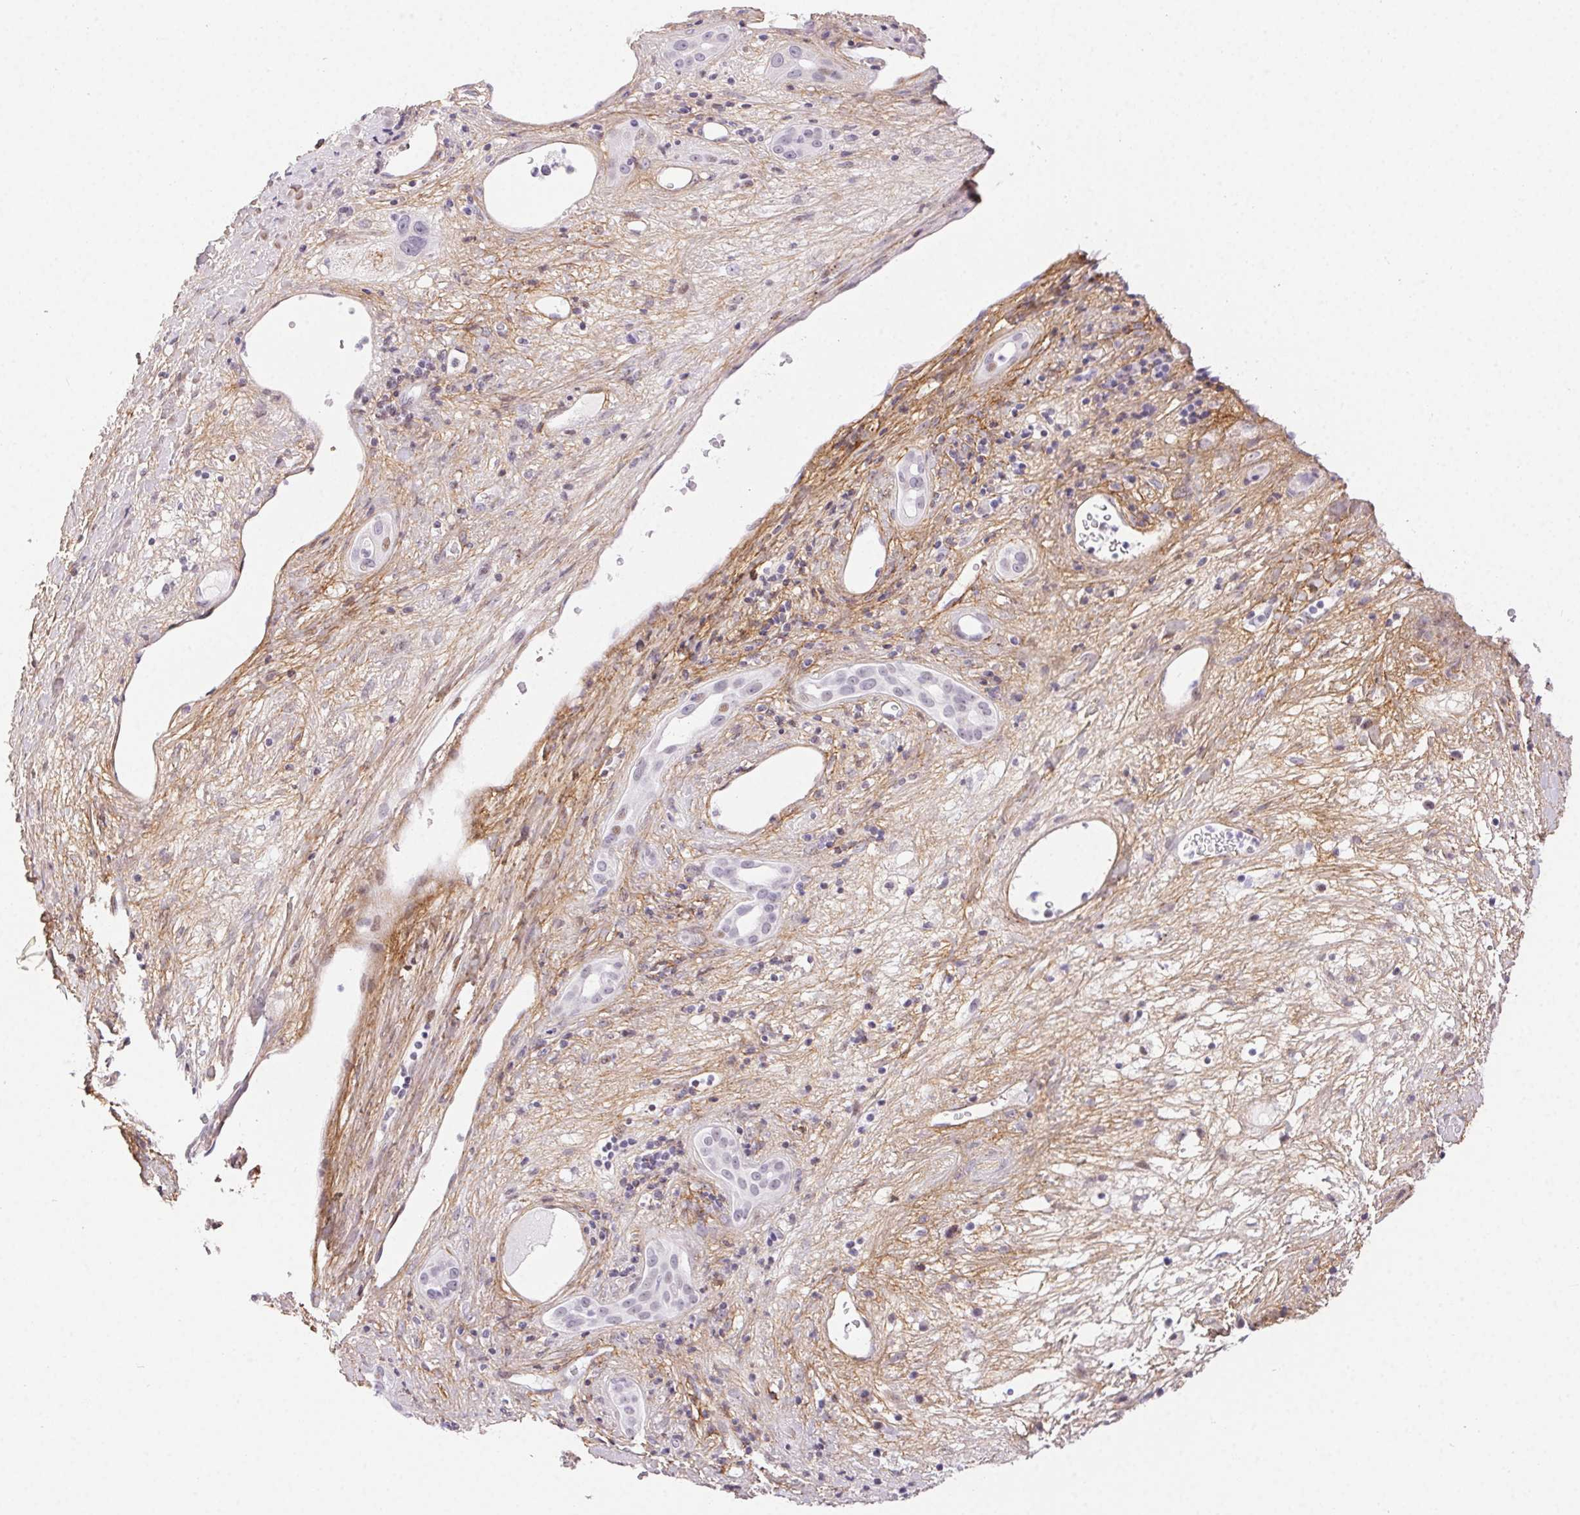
{"staining": {"intensity": "moderate", "quantity": "<25%", "location": "nuclear"}, "tissue": "liver cancer", "cell_type": "Tumor cells", "image_type": "cancer", "snomed": [{"axis": "morphology", "description": "Carcinoma, Hepatocellular, NOS"}, {"axis": "topography", "description": "Liver"}], "caption": "Immunohistochemical staining of hepatocellular carcinoma (liver) exhibits low levels of moderate nuclear staining in approximately <25% of tumor cells.", "gene": "PDZD2", "patient": {"sex": "female", "age": 73}}